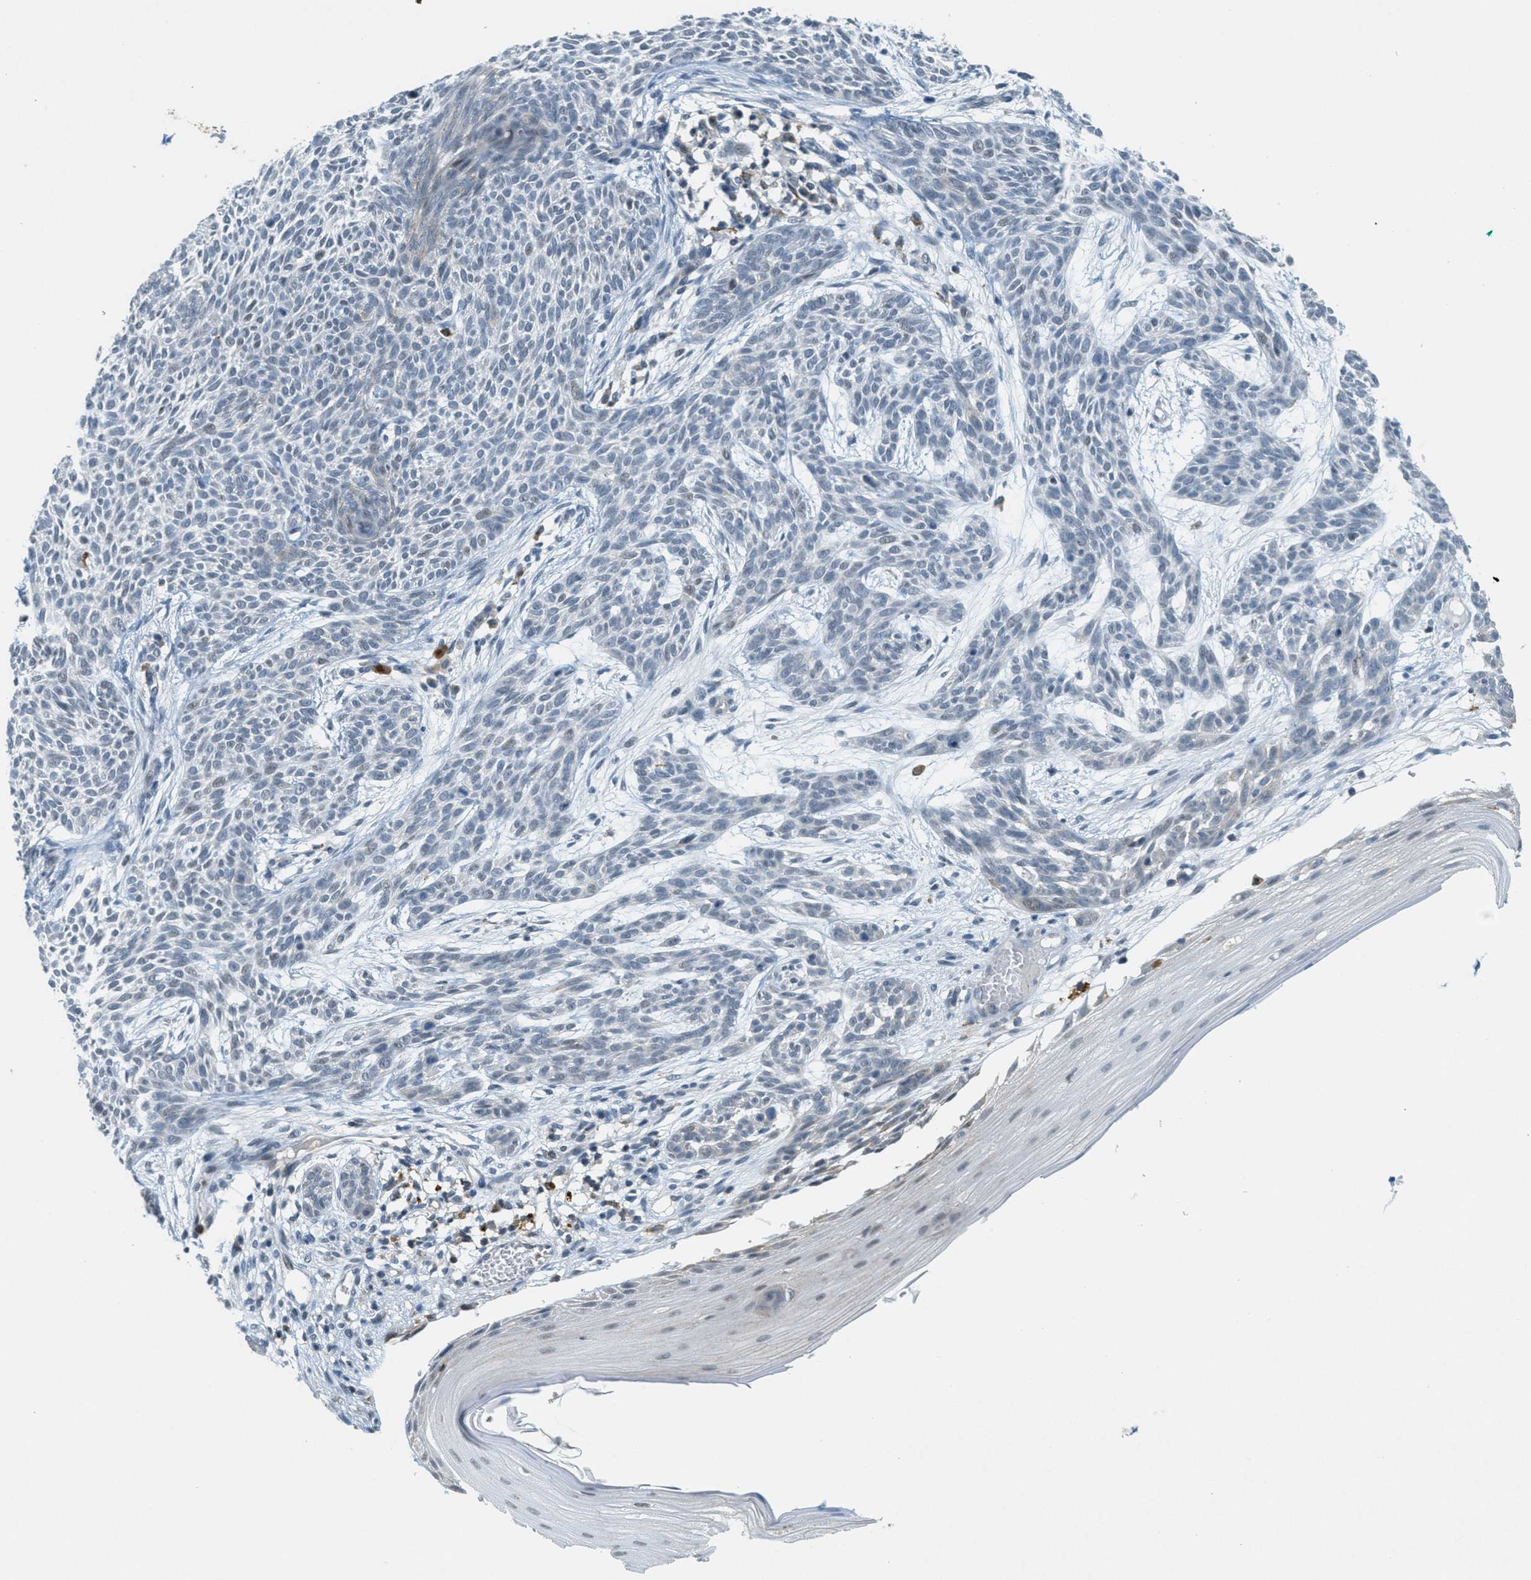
{"staining": {"intensity": "negative", "quantity": "none", "location": "none"}, "tissue": "skin cancer", "cell_type": "Tumor cells", "image_type": "cancer", "snomed": [{"axis": "morphology", "description": "Basal cell carcinoma"}, {"axis": "topography", "description": "Skin"}], "caption": "IHC of human skin basal cell carcinoma shows no positivity in tumor cells. Nuclei are stained in blue.", "gene": "FYN", "patient": {"sex": "female", "age": 59}}